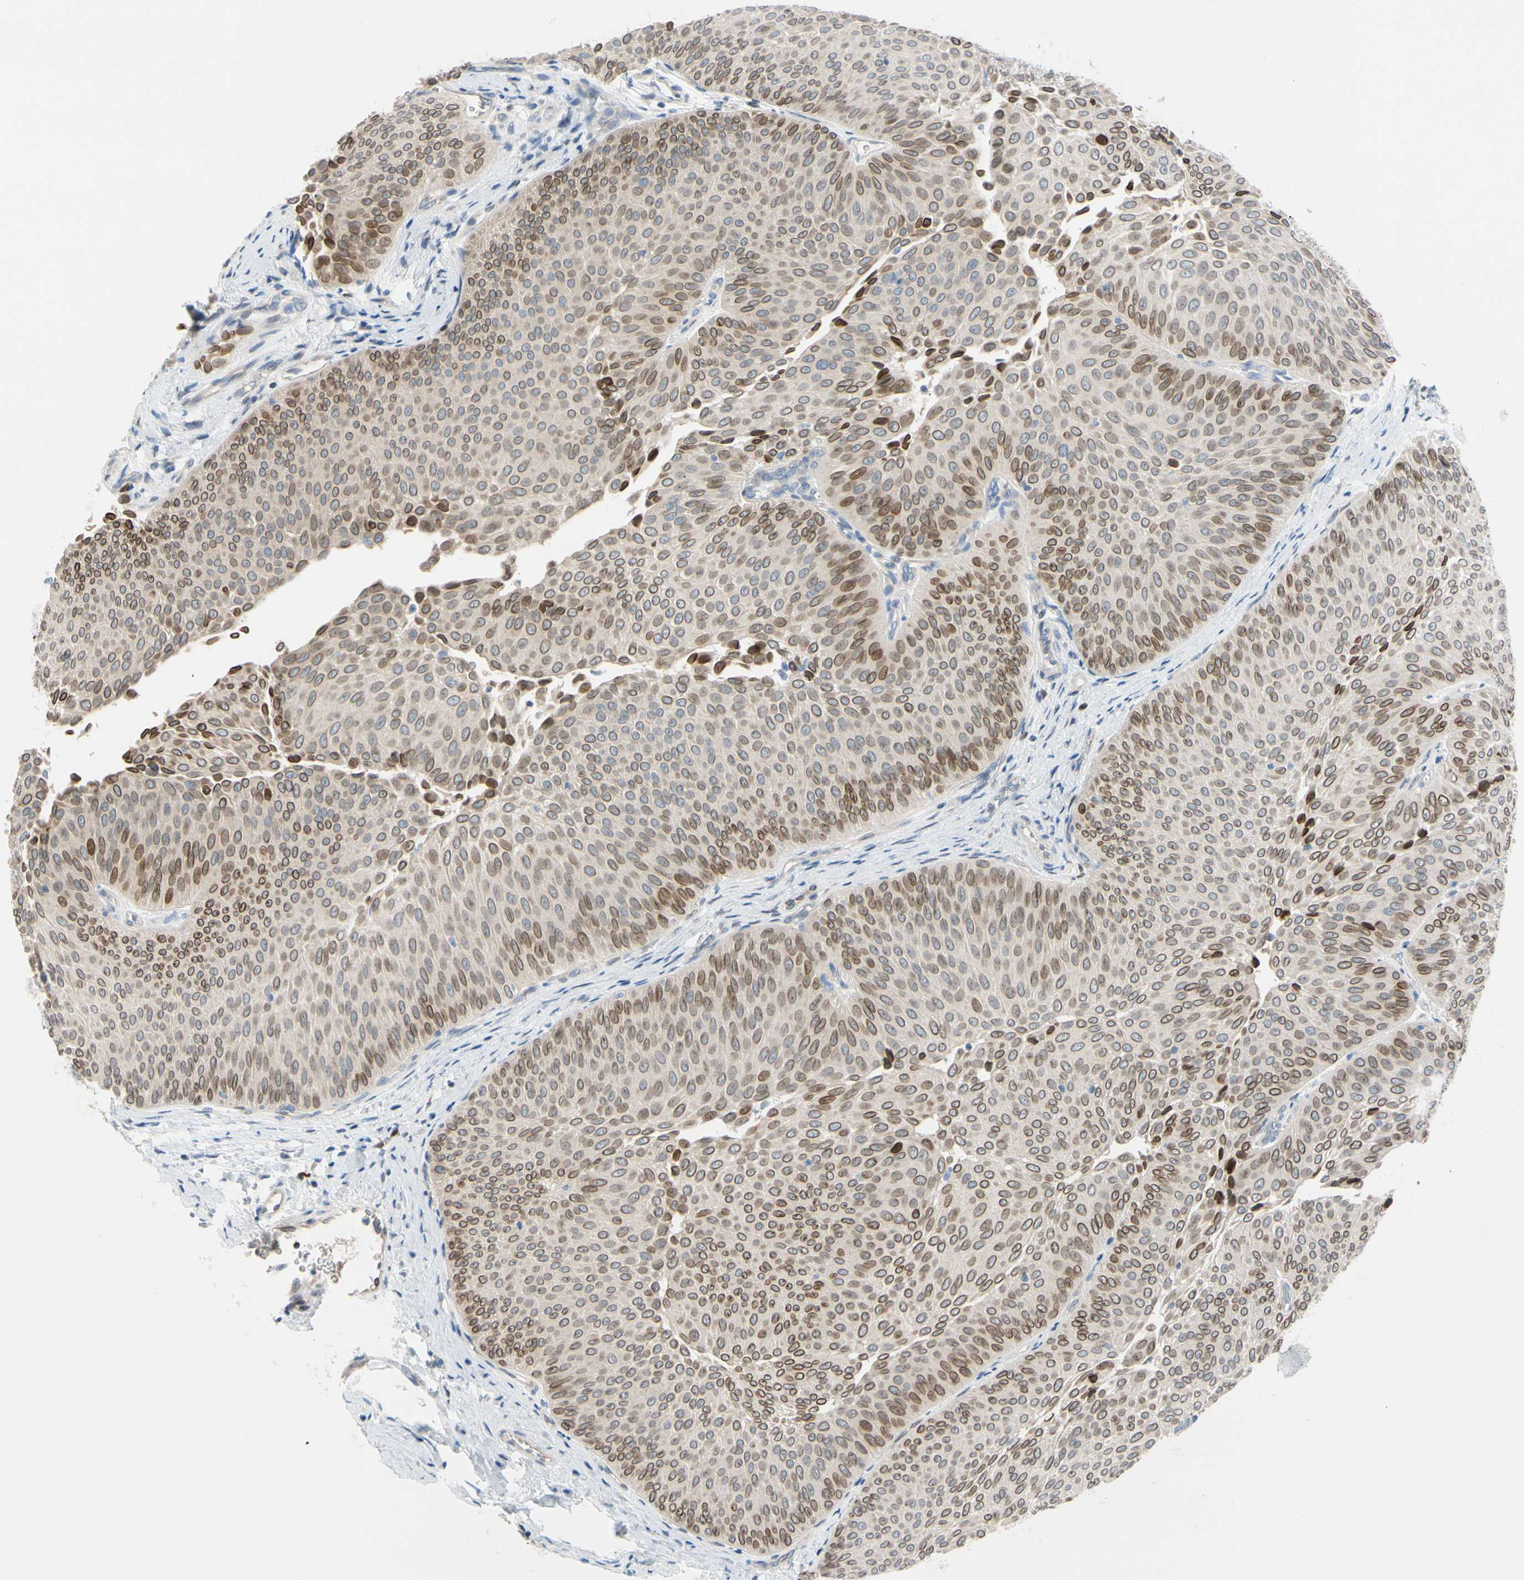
{"staining": {"intensity": "moderate", "quantity": ">75%", "location": "cytoplasmic/membranous,nuclear"}, "tissue": "urothelial cancer", "cell_type": "Tumor cells", "image_type": "cancer", "snomed": [{"axis": "morphology", "description": "Urothelial carcinoma, Low grade"}, {"axis": "topography", "description": "Urinary bladder"}], "caption": "Tumor cells show medium levels of moderate cytoplasmic/membranous and nuclear expression in approximately >75% of cells in human urothelial cancer.", "gene": "ZNF132", "patient": {"sex": "female", "age": 60}}